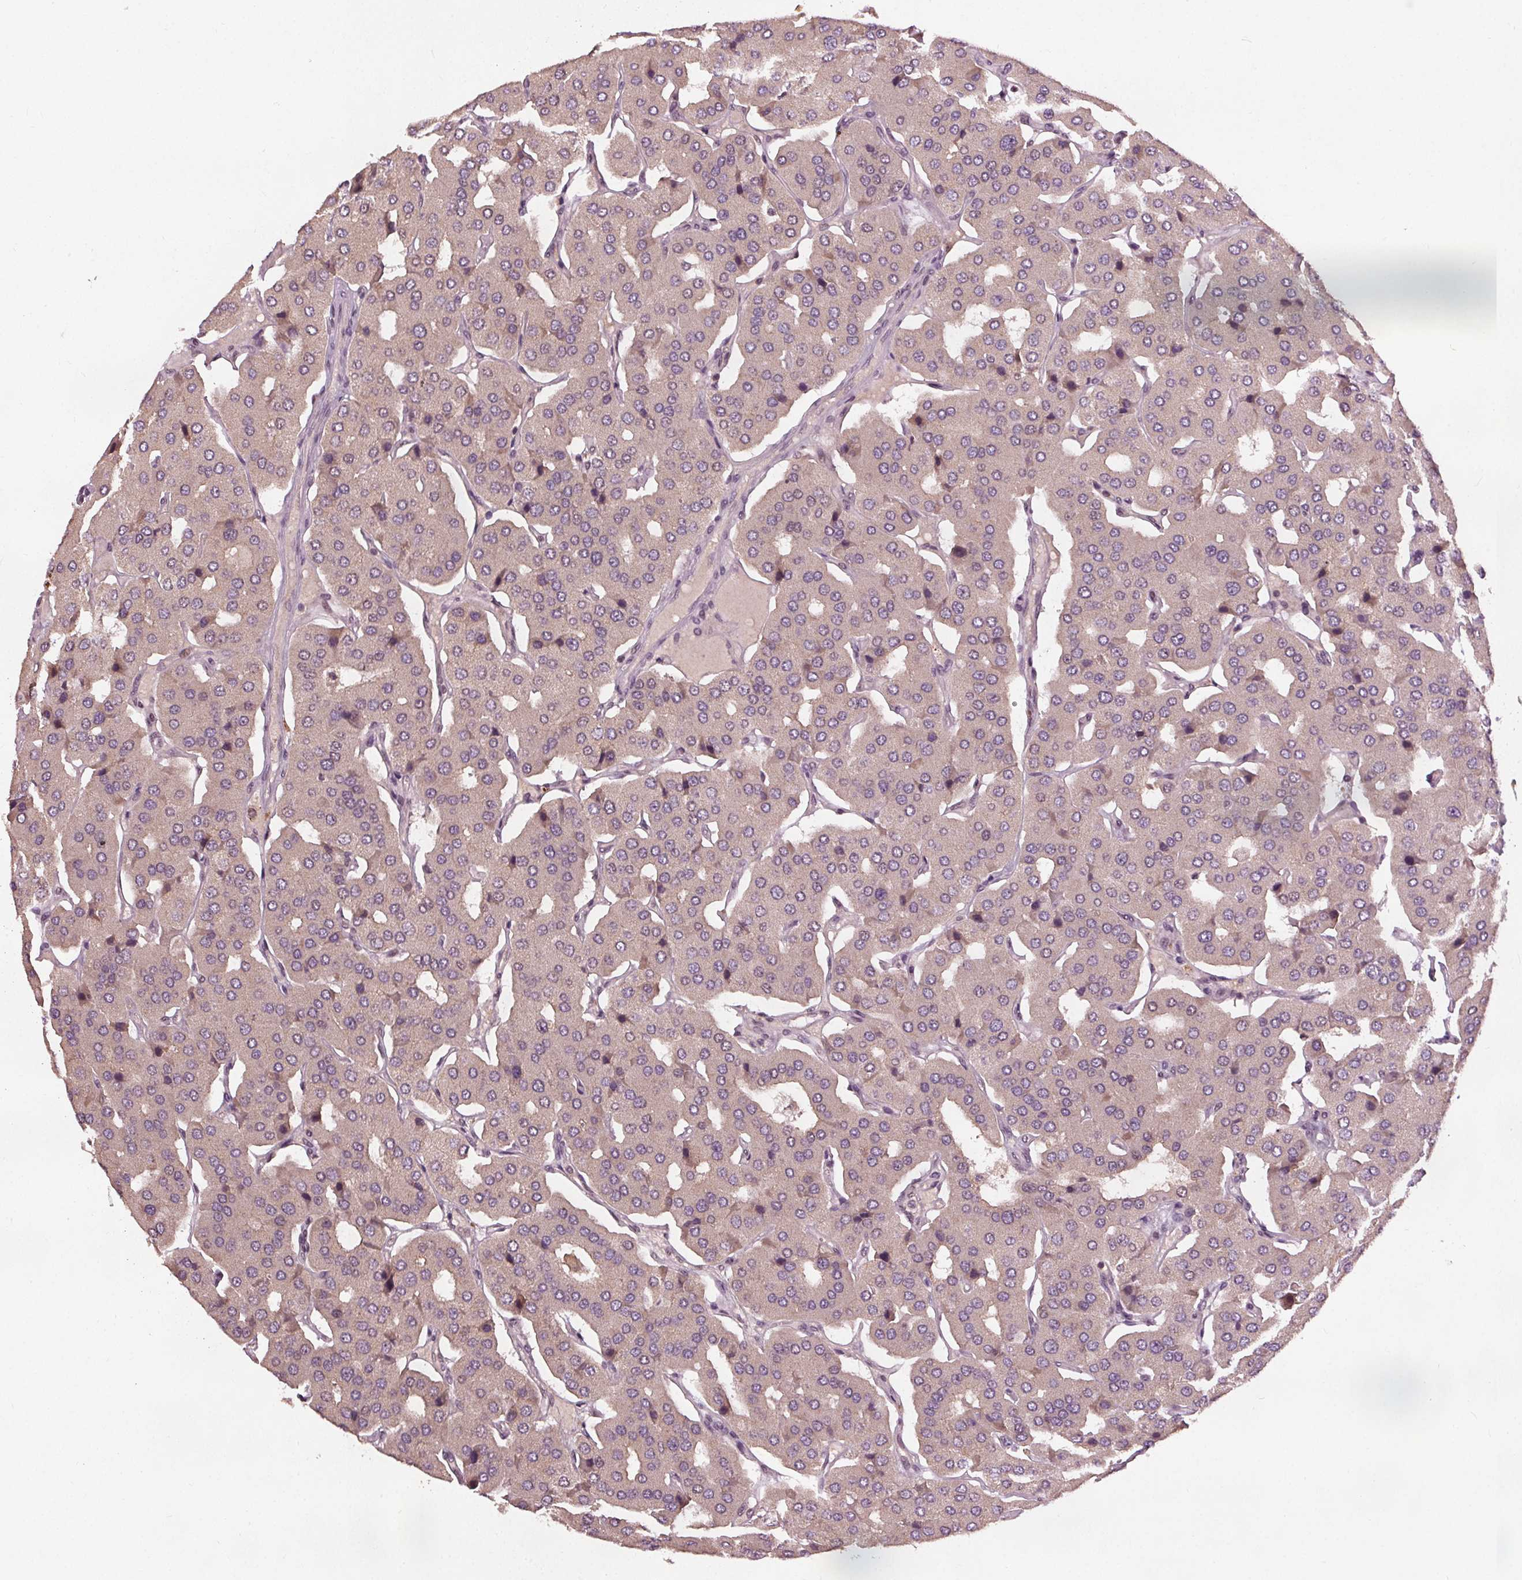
{"staining": {"intensity": "negative", "quantity": "none", "location": "none"}, "tissue": "parathyroid gland", "cell_type": "Glandular cells", "image_type": "normal", "snomed": [{"axis": "morphology", "description": "Normal tissue, NOS"}, {"axis": "morphology", "description": "Adenoma, NOS"}, {"axis": "topography", "description": "Parathyroid gland"}], "caption": "IHC photomicrograph of unremarkable human parathyroid gland stained for a protein (brown), which exhibits no staining in glandular cells.", "gene": "DDX11", "patient": {"sex": "female", "age": 86}}